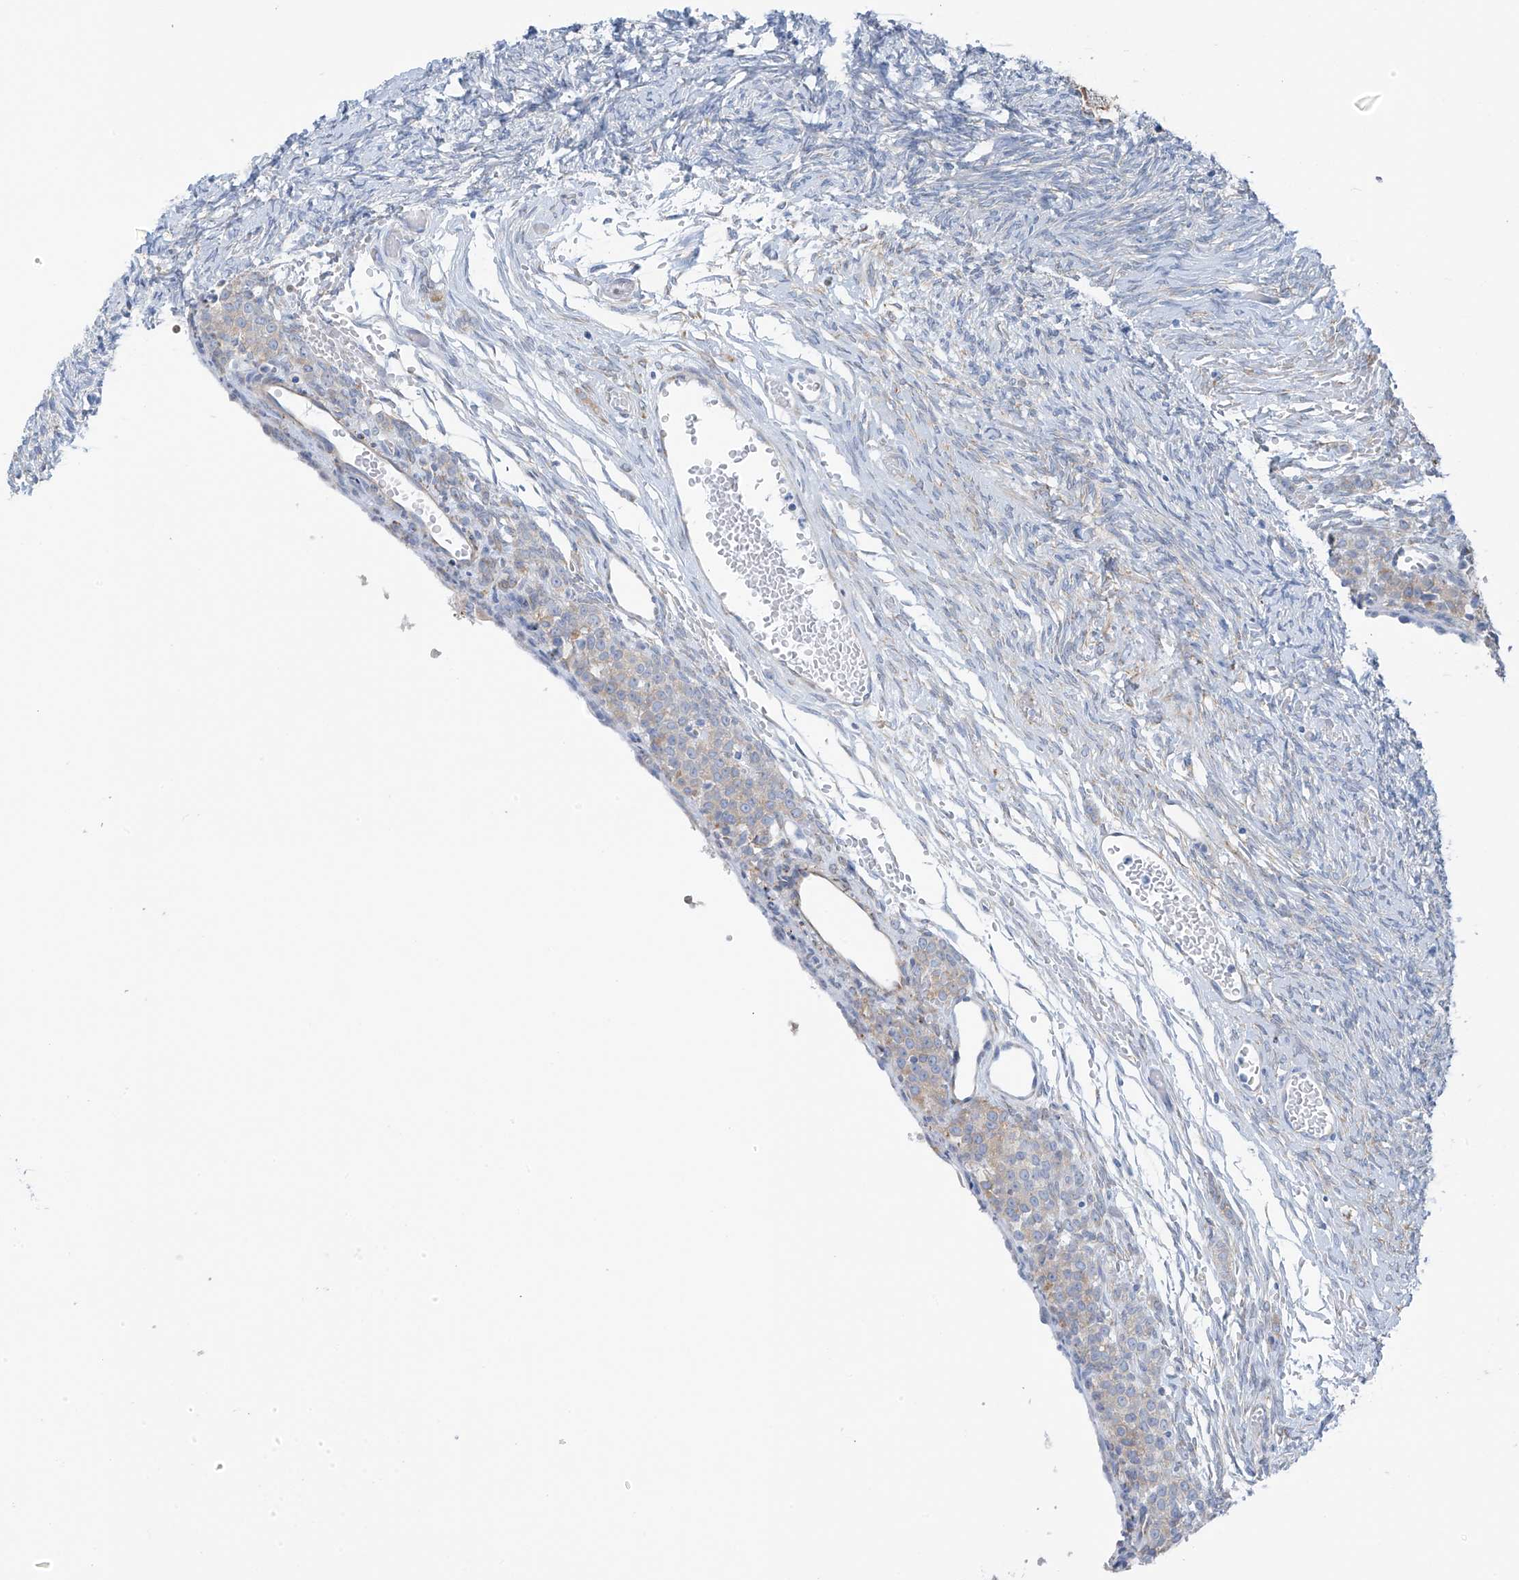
{"staining": {"intensity": "negative", "quantity": "none", "location": "none"}, "tissue": "ovary", "cell_type": "Ovarian stroma cells", "image_type": "normal", "snomed": [{"axis": "morphology", "description": "Adenocarcinoma, NOS"}, {"axis": "topography", "description": "Endometrium"}], "caption": "IHC photomicrograph of normal ovary: ovary stained with DAB (3,3'-diaminobenzidine) reveals no significant protein positivity in ovarian stroma cells. Brightfield microscopy of IHC stained with DAB (3,3'-diaminobenzidine) (brown) and hematoxylin (blue), captured at high magnification.", "gene": "RCN2", "patient": {"sex": "female", "age": 32}}